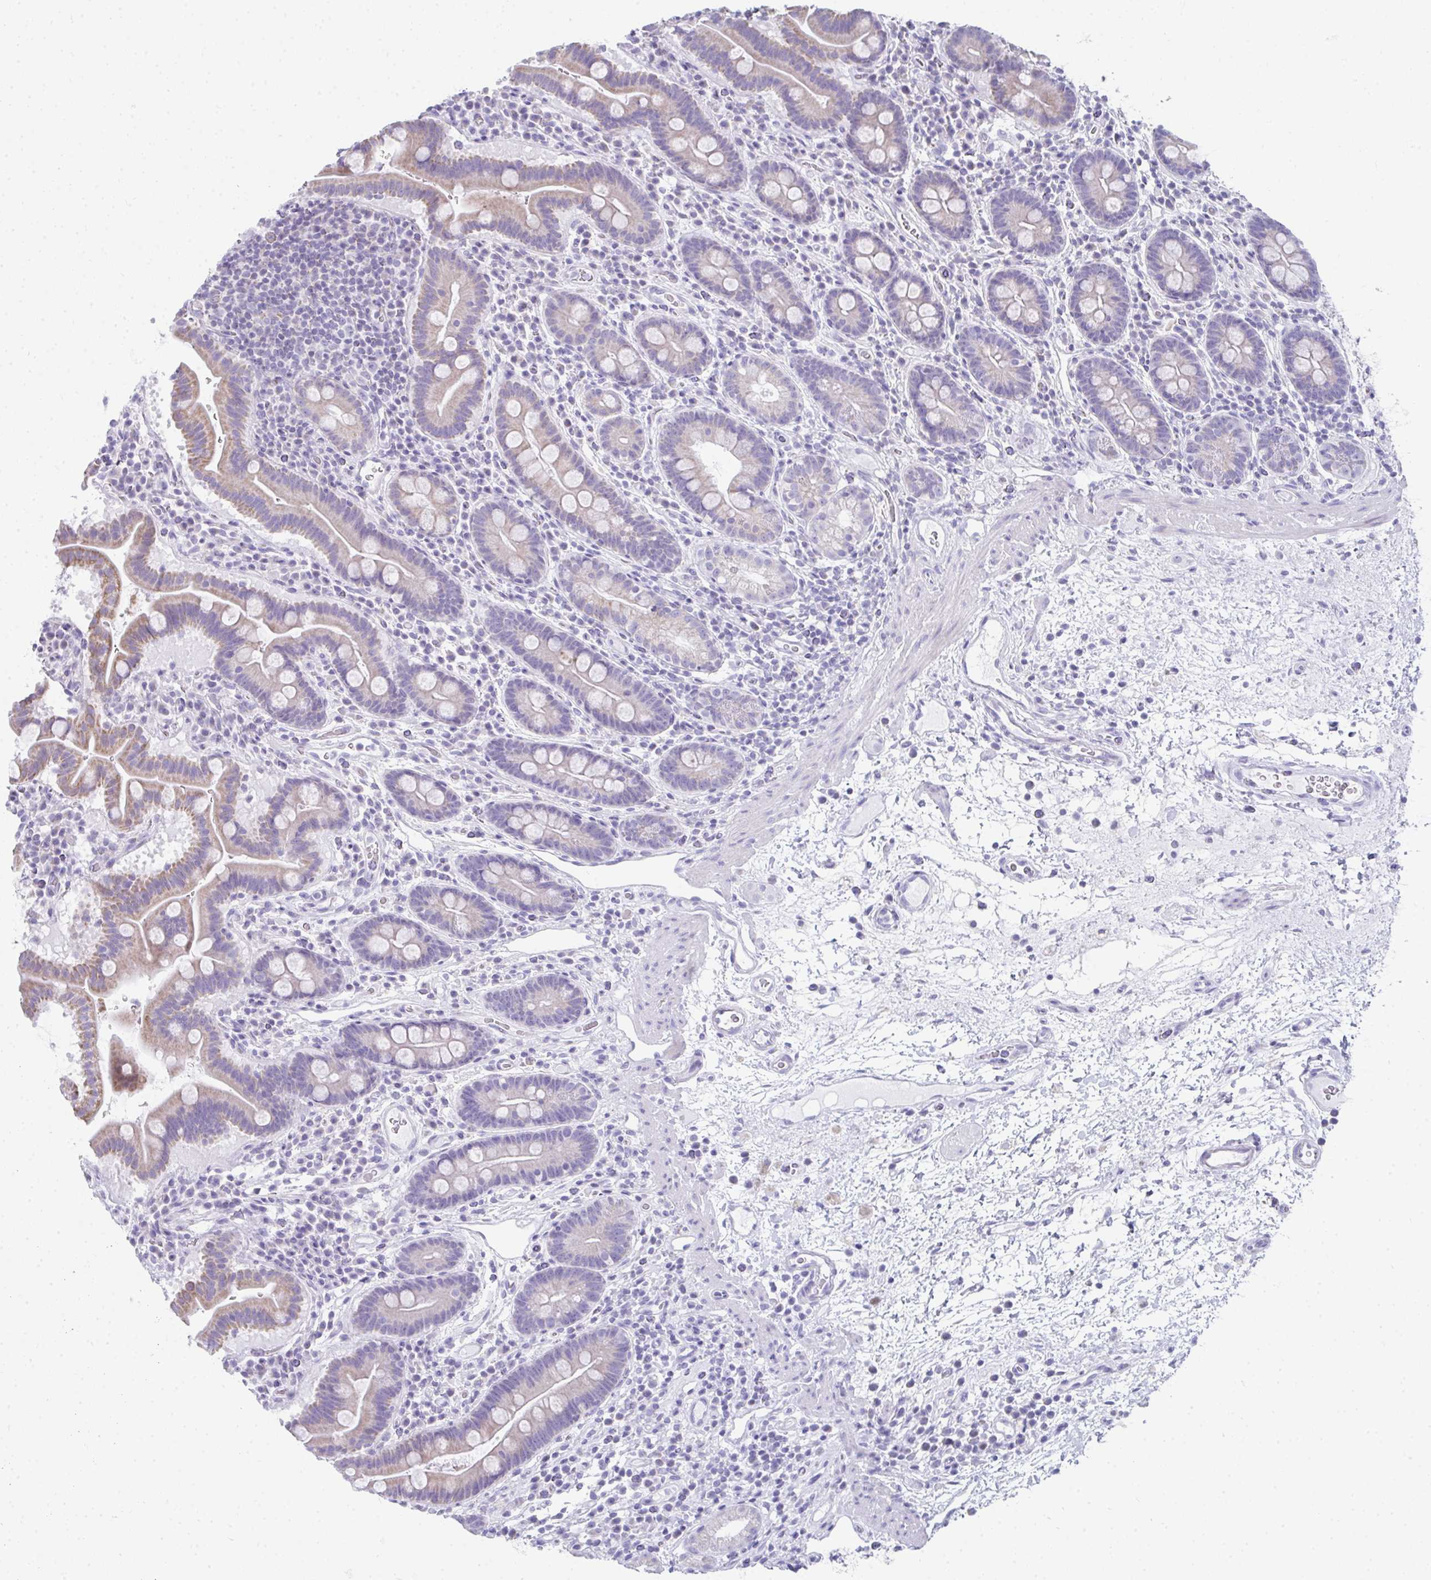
{"staining": {"intensity": "weak", "quantity": "25%-75%", "location": "cytoplasmic/membranous"}, "tissue": "small intestine", "cell_type": "Glandular cells", "image_type": "normal", "snomed": [{"axis": "morphology", "description": "Normal tissue, NOS"}, {"axis": "topography", "description": "Small intestine"}], "caption": "Small intestine stained with DAB immunohistochemistry demonstrates low levels of weak cytoplasmic/membranous expression in approximately 25%-75% of glandular cells.", "gene": "RLF", "patient": {"sex": "male", "age": 26}}